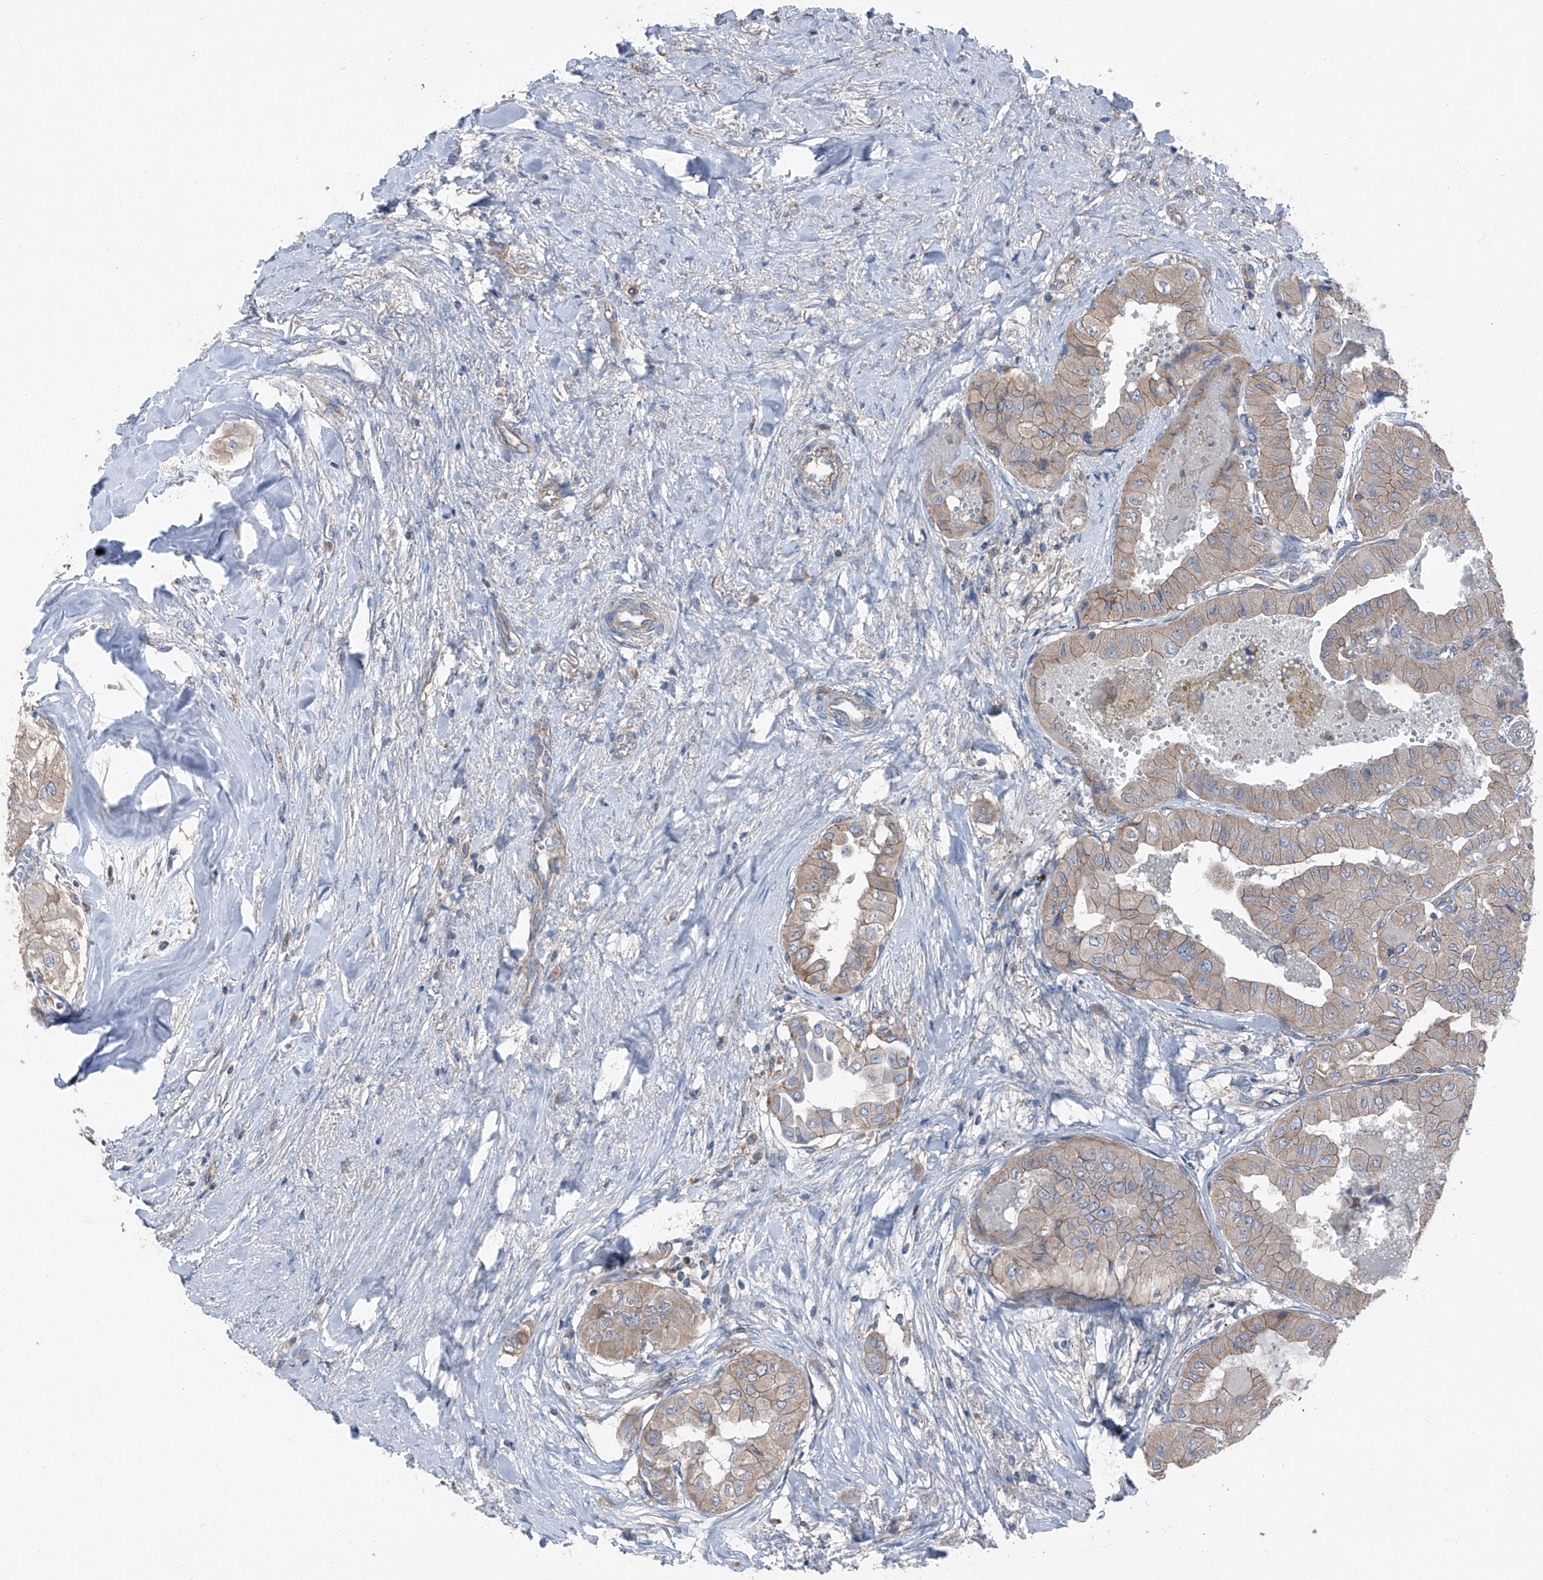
{"staining": {"intensity": "weak", "quantity": ">75%", "location": "cytoplasmic/membranous"}, "tissue": "thyroid cancer", "cell_type": "Tumor cells", "image_type": "cancer", "snomed": [{"axis": "morphology", "description": "Papillary adenocarcinoma, NOS"}, {"axis": "topography", "description": "Thyroid gland"}], "caption": "IHC (DAB (3,3'-diaminobenzidine)) staining of human papillary adenocarcinoma (thyroid) shows weak cytoplasmic/membranous protein expression in approximately >75% of tumor cells. Nuclei are stained in blue.", "gene": "GPR142", "patient": {"sex": "female", "age": 59}}